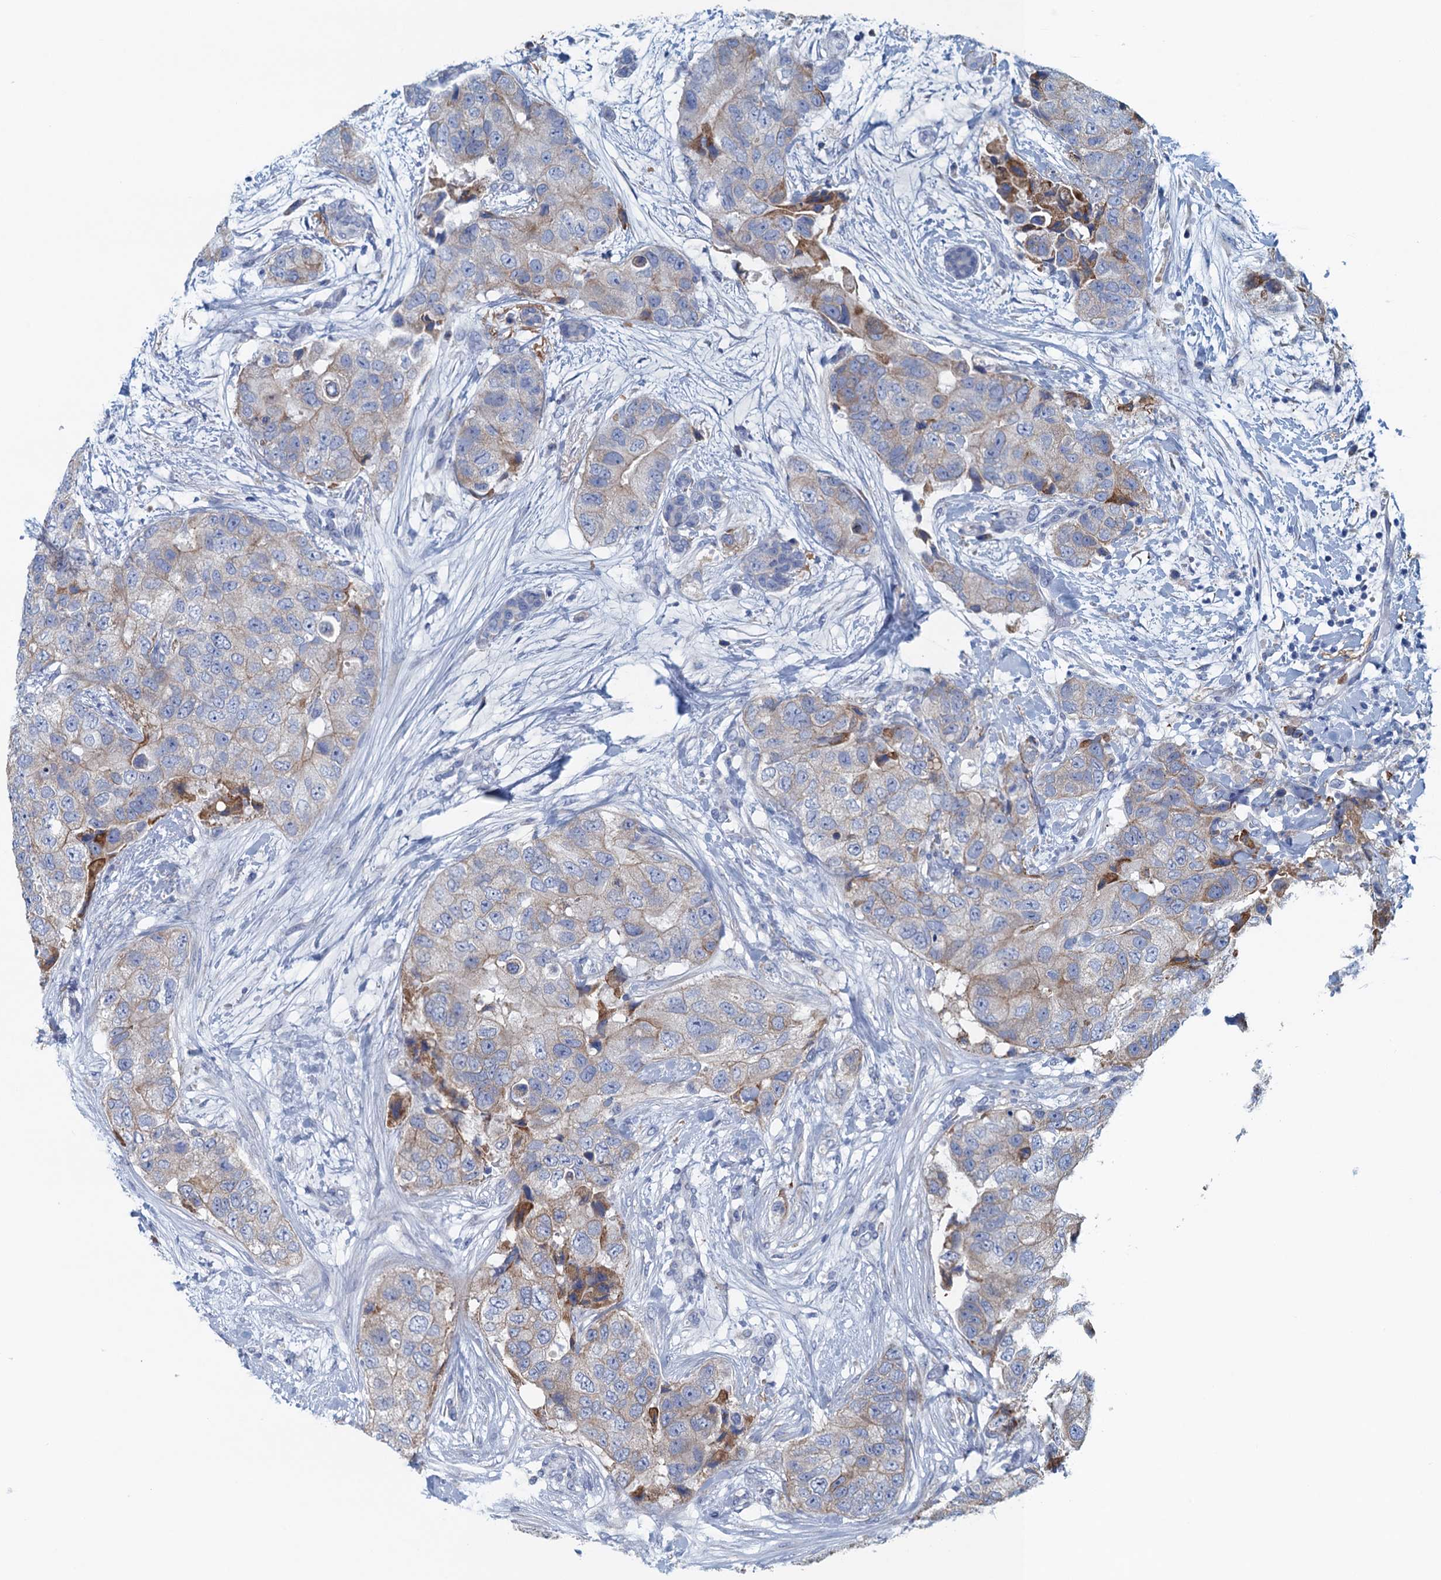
{"staining": {"intensity": "weak", "quantity": "<25%", "location": "cytoplasmic/membranous"}, "tissue": "breast cancer", "cell_type": "Tumor cells", "image_type": "cancer", "snomed": [{"axis": "morphology", "description": "Duct carcinoma"}, {"axis": "topography", "description": "Breast"}], "caption": "This is a histopathology image of IHC staining of invasive ductal carcinoma (breast), which shows no positivity in tumor cells. (DAB (3,3'-diaminobenzidine) IHC visualized using brightfield microscopy, high magnification).", "gene": "C10orf88", "patient": {"sex": "female", "age": 62}}